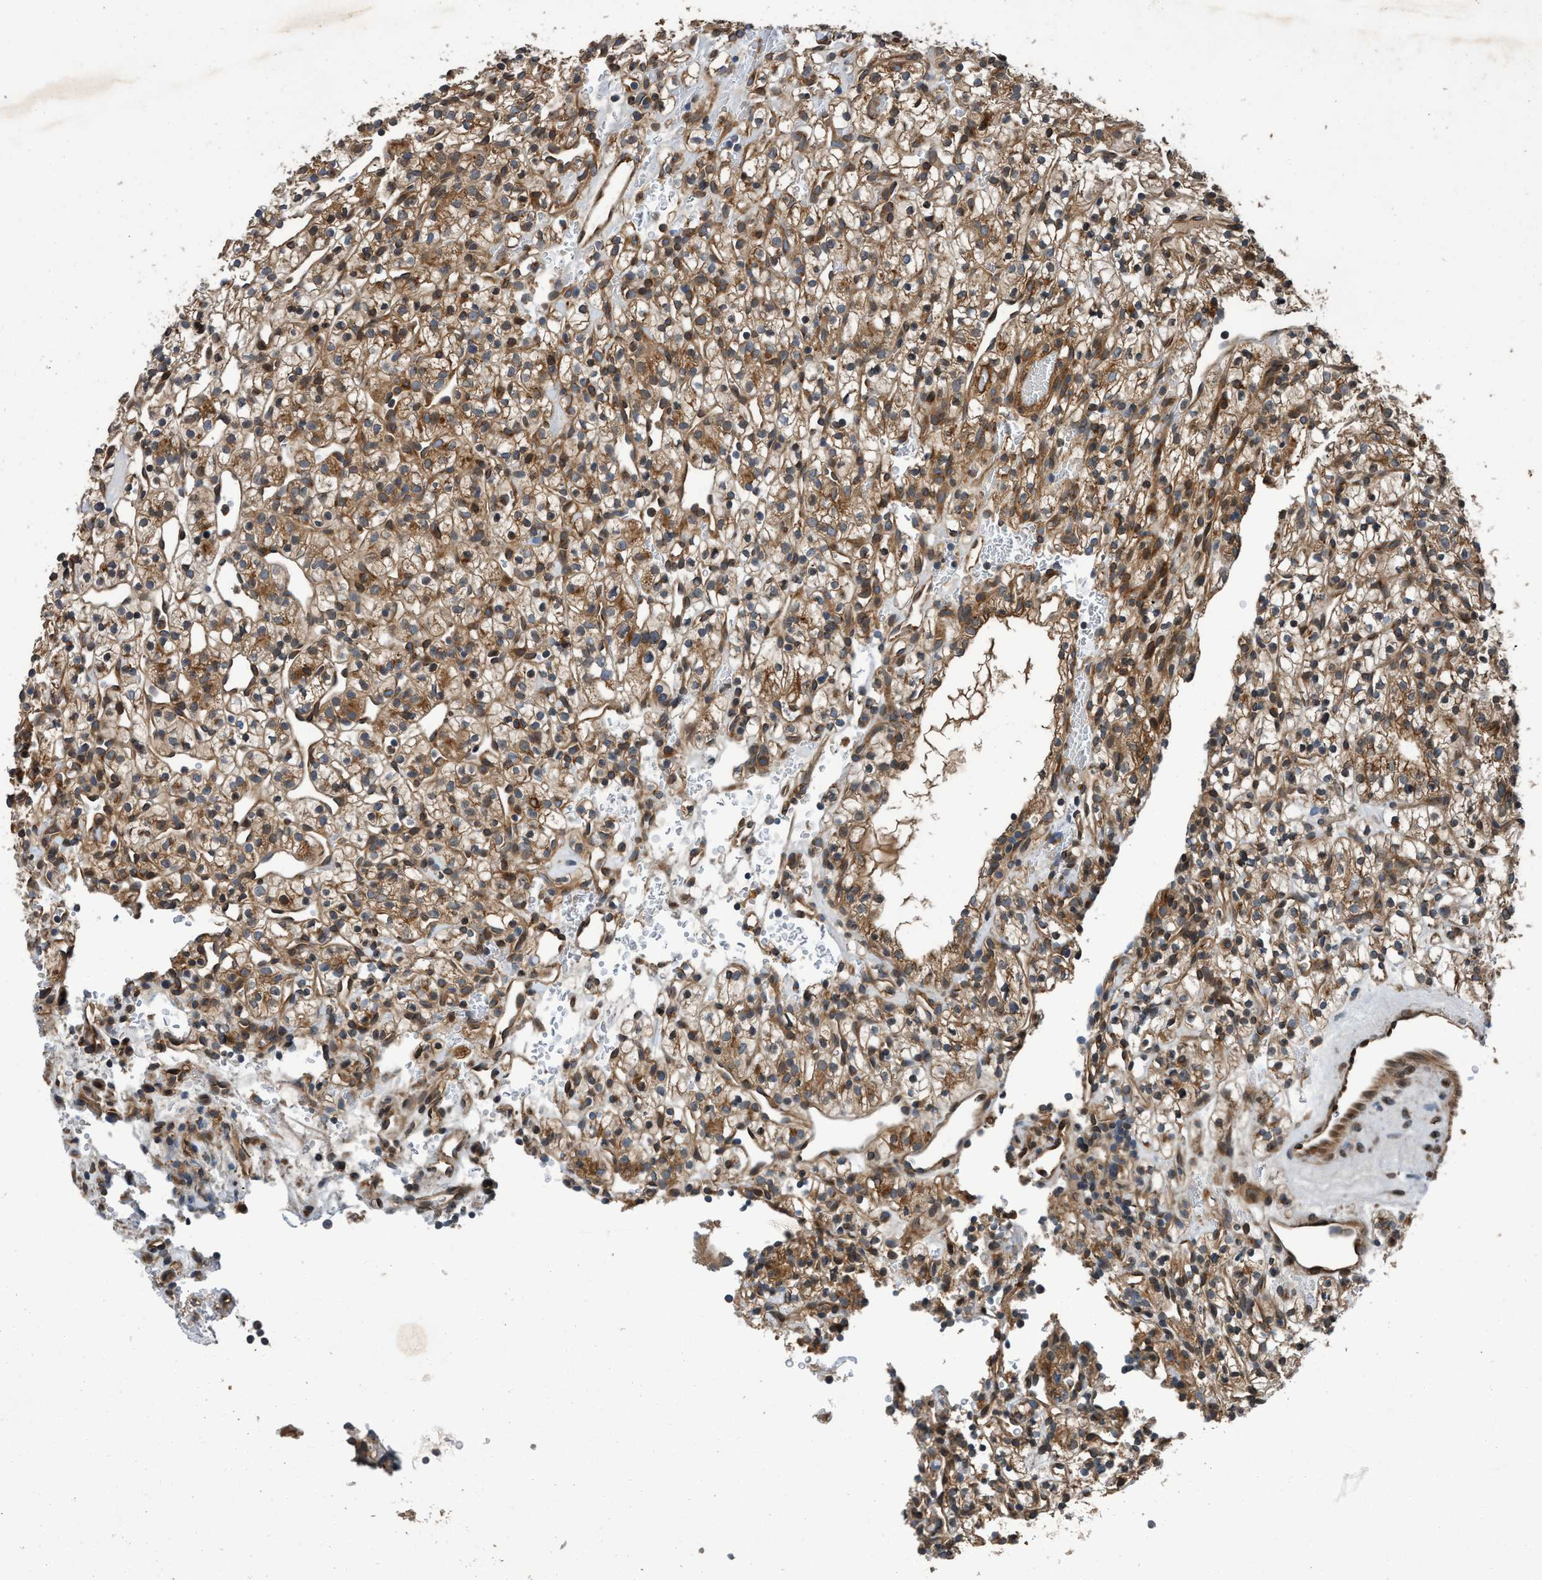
{"staining": {"intensity": "moderate", "quantity": ">75%", "location": "cytoplasmic/membranous"}, "tissue": "renal cancer", "cell_type": "Tumor cells", "image_type": "cancer", "snomed": [{"axis": "morphology", "description": "Adenocarcinoma, NOS"}, {"axis": "topography", "description": "Kidney"}], "caption": "Immunohistochemistry (IHC) of renal adenocarcinoma demonstrates medium levels of moderate cytoplasmic/membranous positivity in about >75% of tumor cells. The staining is performed using DAB brown chromogen to label protein expression. The nuclei are counter-stained blue using hematoxylin.", "gene": "MACC1", "patient": {"sex": "female", "age": 57}}